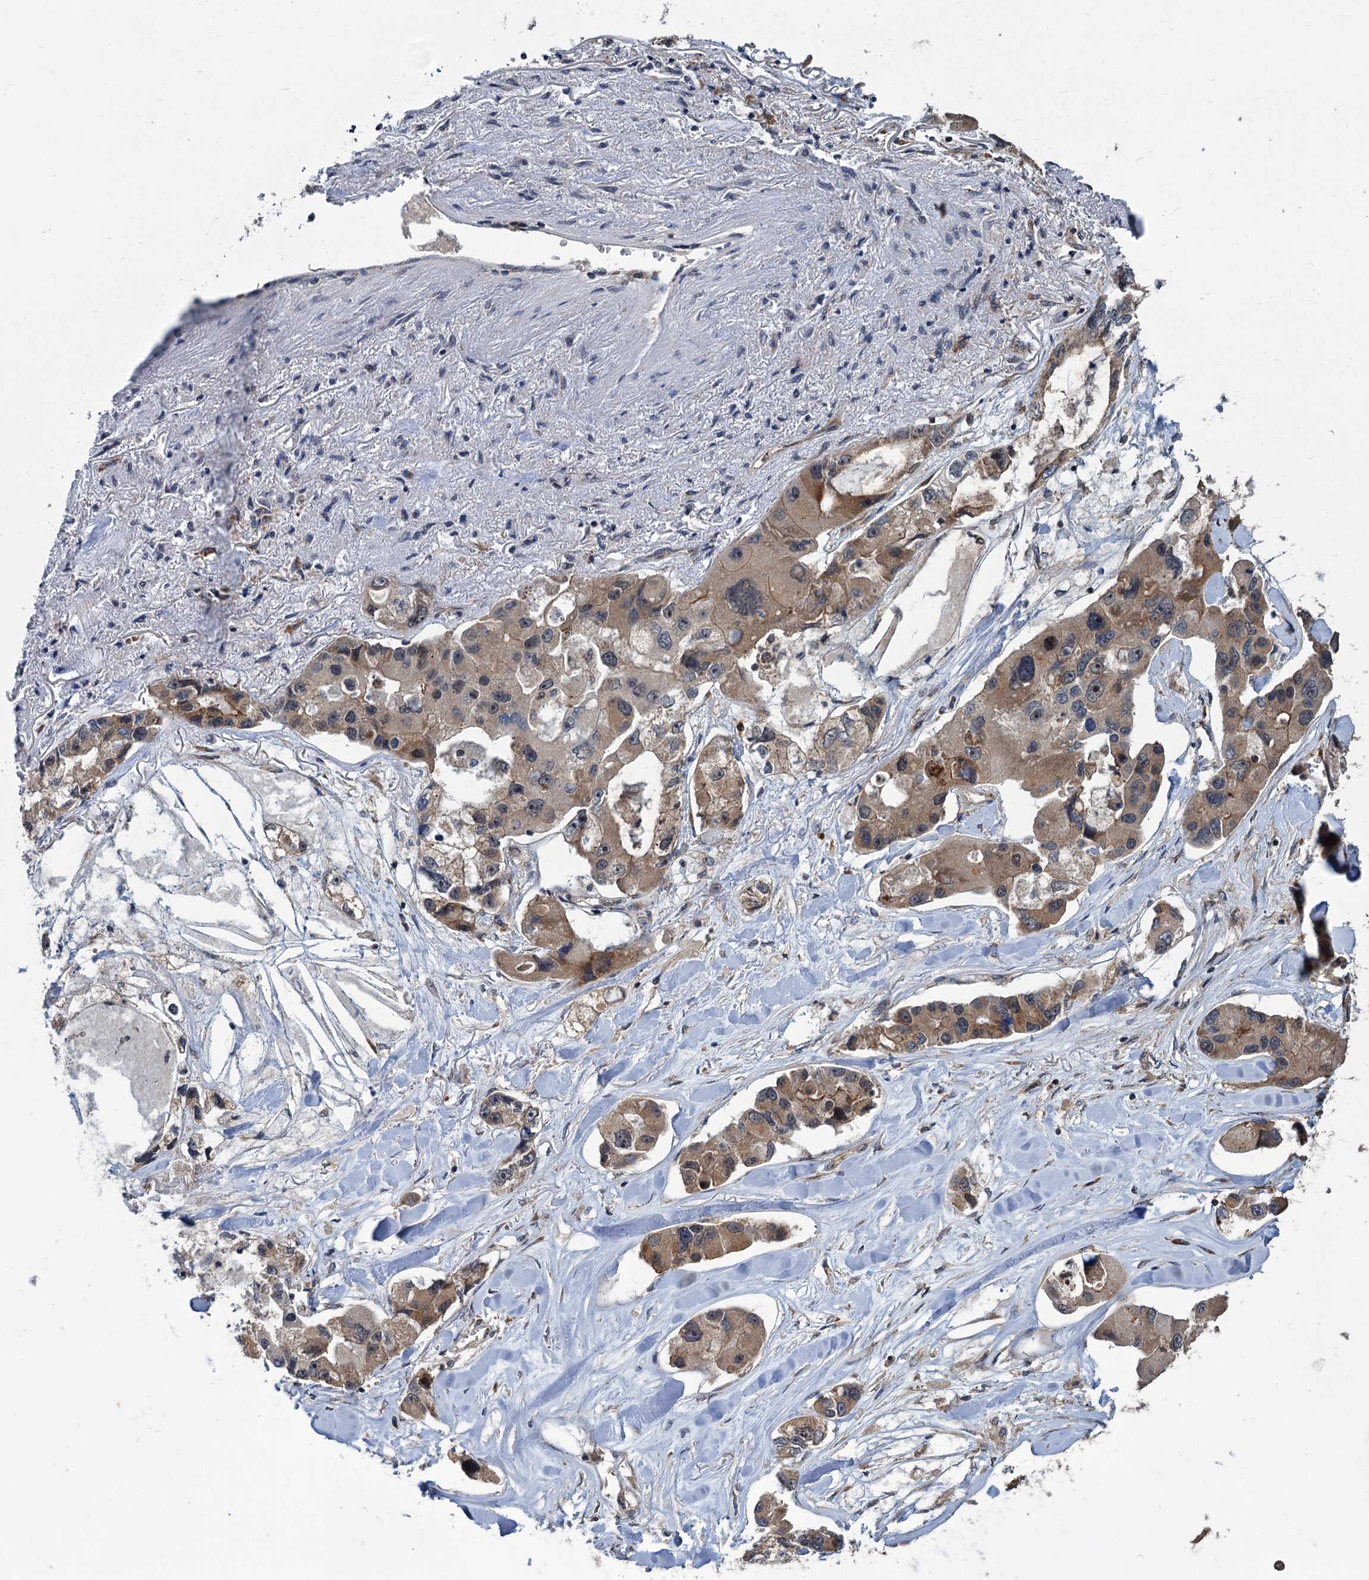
{"staining": {"intensity": "moderate", "quantity": ">75%", "location": "cytoplasmic/membranous"}, "tissue": "lung cancer", "cell_type": "Tumor cells", "image_type": "cancer", "snomed": [{"axis": "morphology", "description": "Adenocarcinoma, NOS"}, {"axis": "topography", "description": "Lung"}], "caption": "Lung cancer tissue demonstrates moderate cytoplasmic/membranous positivity in about >75% of tumor cells, visualized by immunohistochemistry. (DAB IHC with brightfield microscopy, high magnification).", "gene": "KANSL2", "patient": {"sex": "female", "age": 54}}